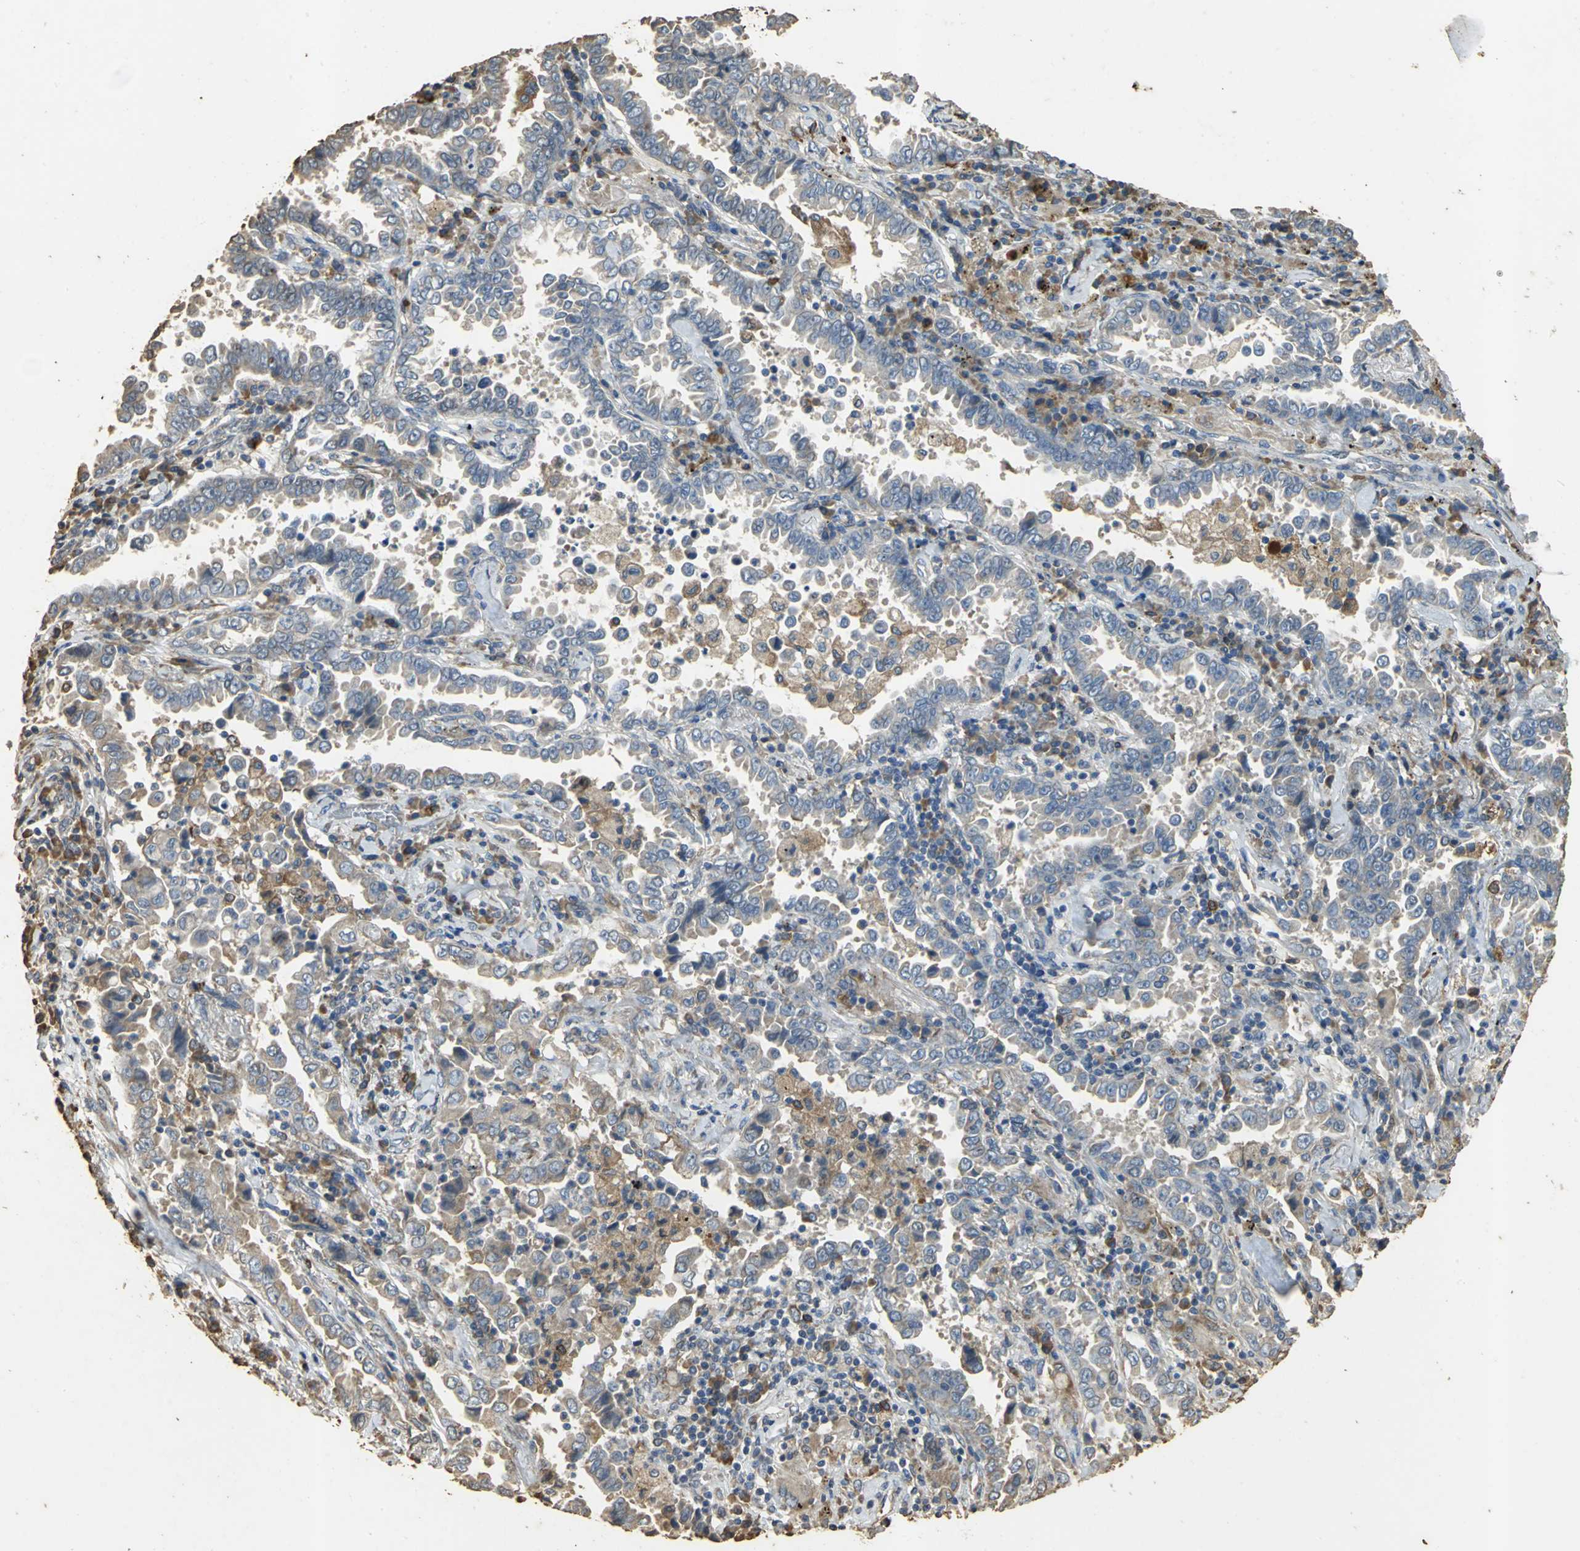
{"staining": {"intensity": "weak", "quantity": "25%-75%", "location": "cytoplasmic/membranous"}, "tissue": "lung cancer", "cell_type": "Tumor cells", "image_type": "cancer", "snomed": [{"axis": "morphology", "description": "Normal tissue, NOS"}, {"axis": "morphology", "description": "Inflammation, NOS"}, {"axis": "morphology", "description": "Adenocarcinoma, NOS"}, {"axis": "topography", "description": "Lung"}], "caption": "Protein analysis of lung cancer tissue displays weak cytoplasmic/membranous staining in about 25%-75% of tumor cells.", "gene": "ACSL4", "patient": {"sex": "female", "age": 64}}